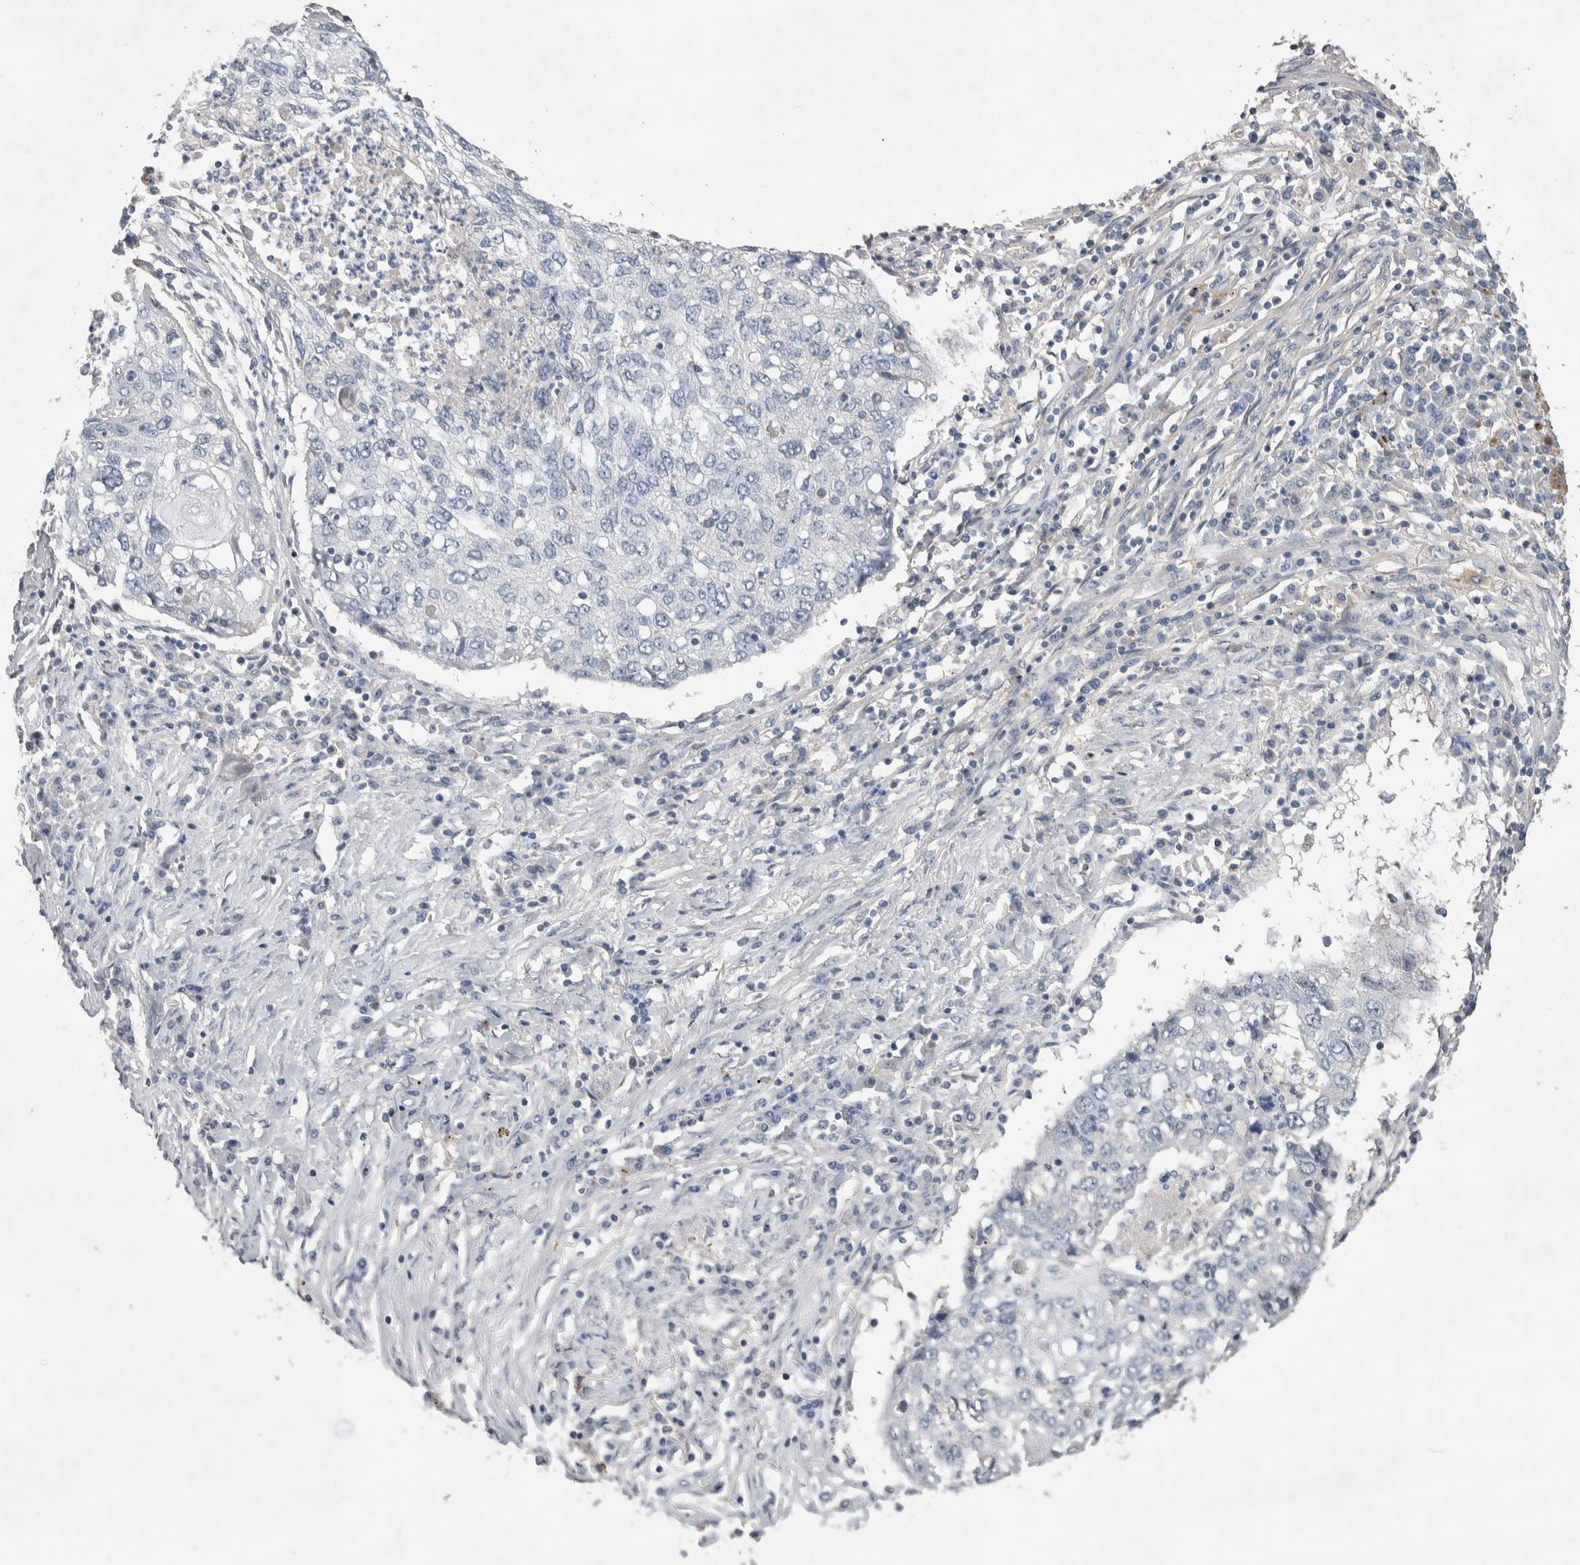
{"staining": {"intensity": "negative", "quantity": "none", "location": "none"}, "tissue": "lung cancer", "cell_type": "Tumor cells", "image_type": "cancer", "snomed": [{"axis": "morphology", "description": "Squamous cell carcinoma, NOS"}, {"axis": "topography", "description": "Lung"}], "caption": "Tumor cells show no significant protein positivity in lung cancer (squamous cell carcinoma).", "gene": "GCNA", "patient": {"sex": "female", "age": 63}}